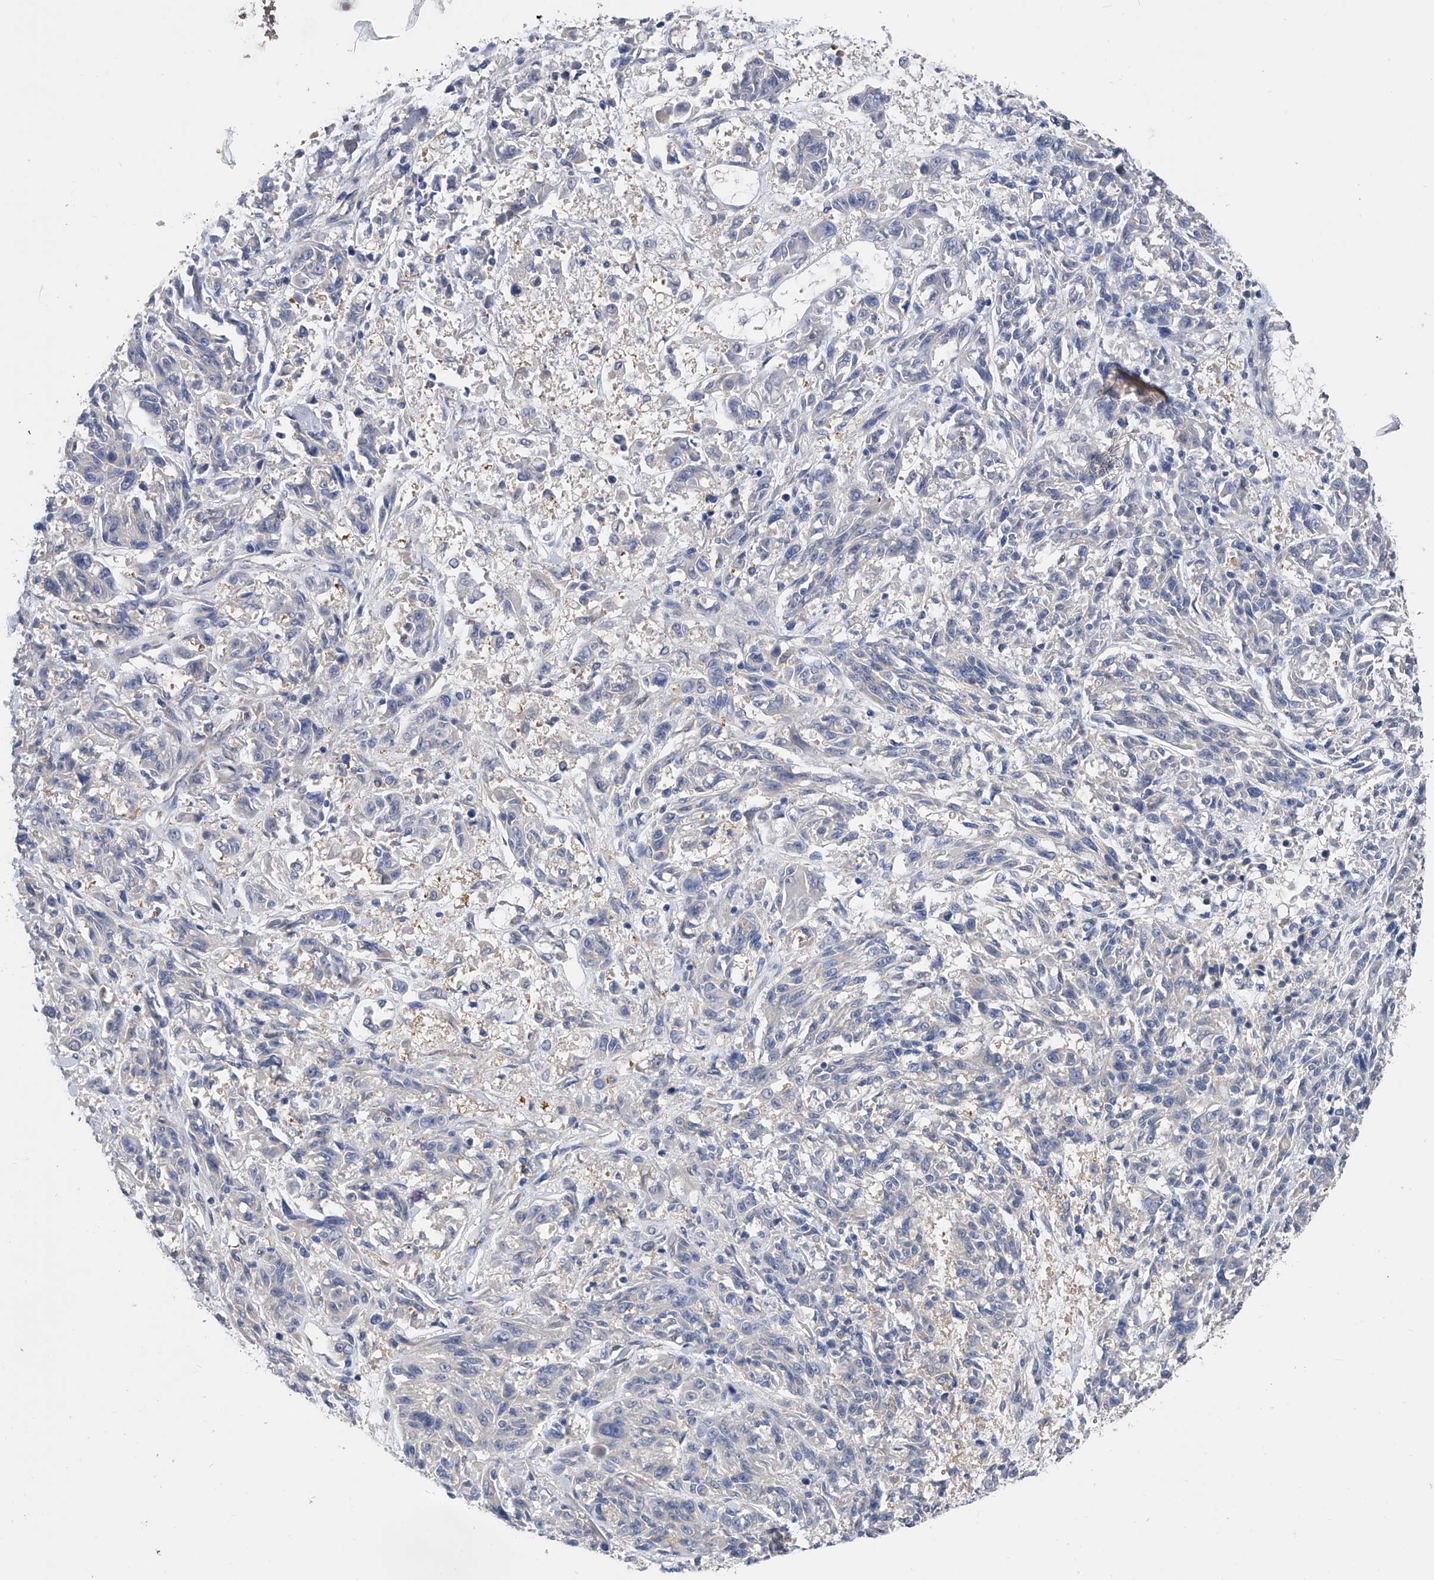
{"staining": {"intensity": "negative", "quantity": "none", "location": "none"}, "tissue": "melanoma", "cell_type": "Tumor cells", "image_type": "cancer", "snomed": [{"axis": "morphology", "description": "Malignant melanoma, NOS"}, {"axis": "topography", "description": "Skin"}], "caption": "Image shows no significant protein positivity in tumor cells of malignant melanoma.", "gene": "PGM3", "patient": {"sex": "male", "age": 53}}